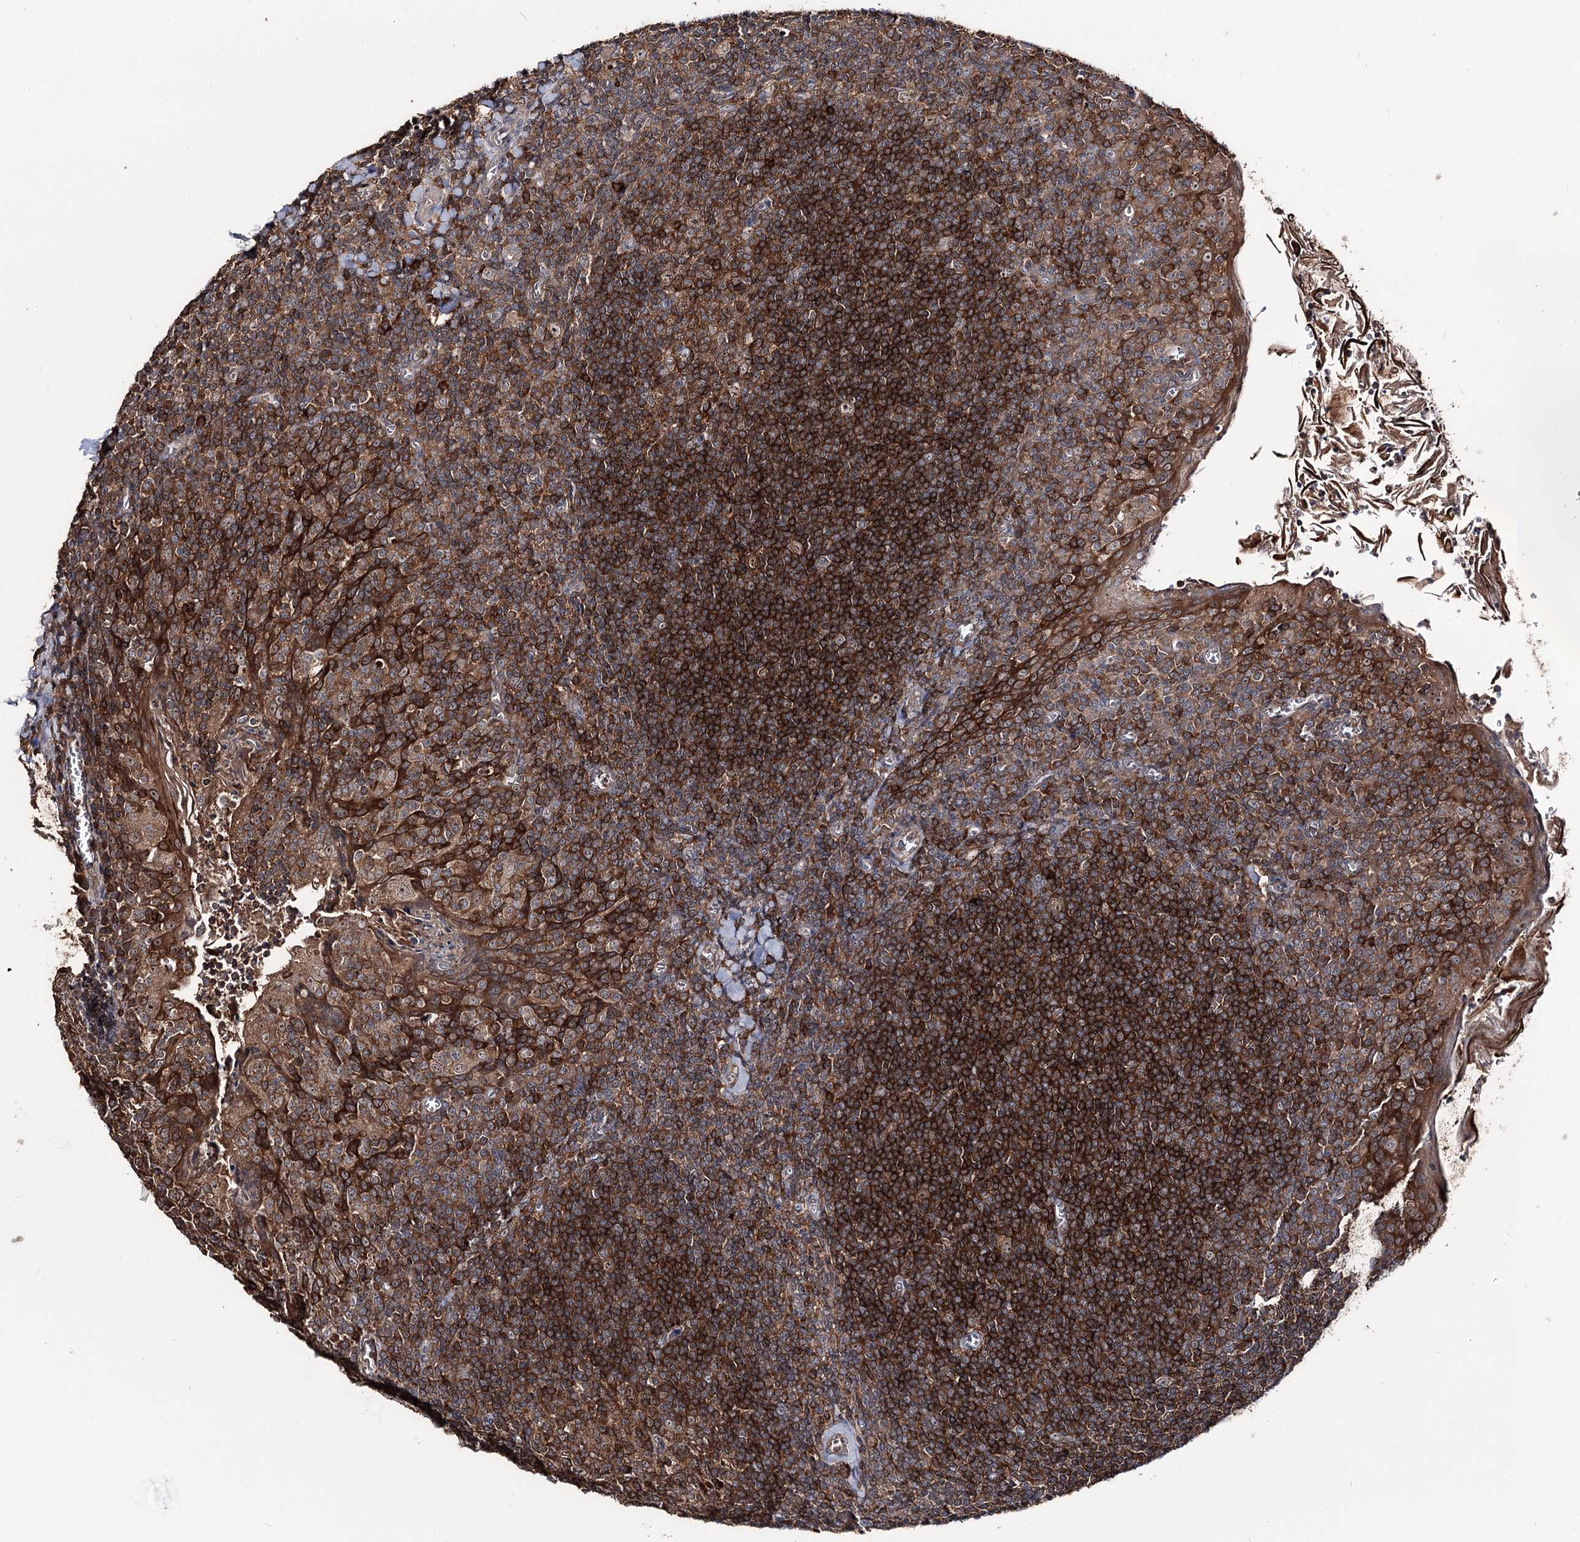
{"staining": {"intensity": "moderate", "quantity": ">75%", "location": "cytoplasmic/membranous"}, "tissue": "tonsil", "cell_type": "Germinal center cells", "image_type": "normal", "snomed": [{"axis": "morphology", "description": "Normal tissue, NOS"}, {"axis": "topography", "description": "Tonsil"}], "caption": "Immunohistochemistry (DAB) staining of unremarkable tonsil exhibits moderate cytoplasmic/membranous protein positivity in about >75% of germinal center cells.", "gene": "FAM53B", "patient": {"sex": "male", "age": 27}}